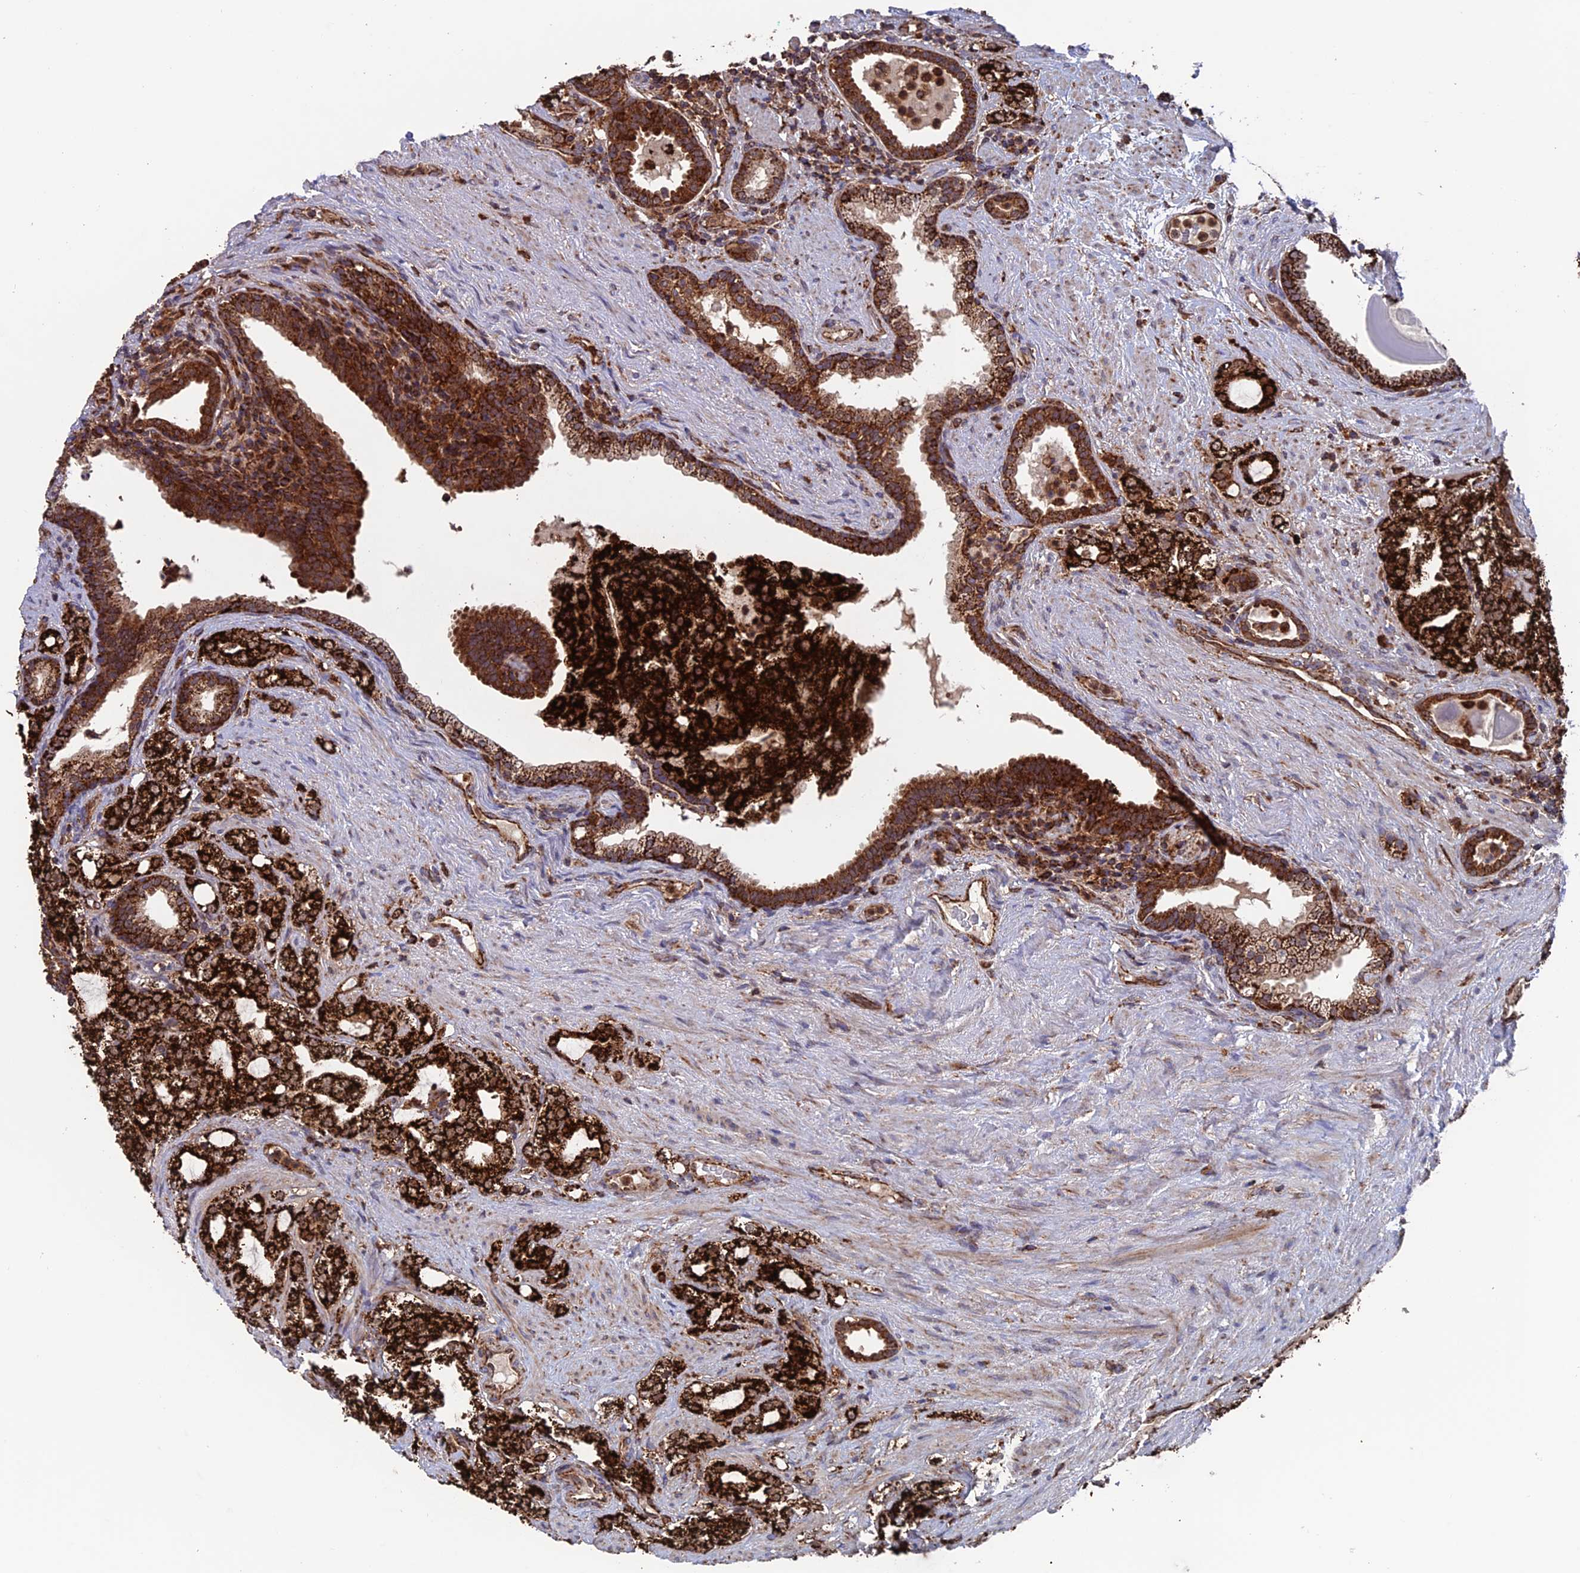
{"staining": {"intensity": "strong", "quantity": ">75%", "location": "cytoplasmic/membranous"}, "tissue": "prostate cancer", "cell_type": "Tumor cells", "image_type": "cancer", "snomed": [{"axis": "morphology", "description": "Adenocarcinoma, High grade"}, {"axis": "topography", "description": "Prostate"}], "caption": "Adenocarcinoma (high-grade) (prostate) tissue reveals strong cytoplasmic/membranous positivity in about >75% of tumor cells The staining was performed using DAB (3,3'-diaminobenzidine), with brown indicating positive protein expression. Nuclei are stained blue with hematoxylin.", "gene": "DTYMK", "patient": {"sex": "male", "age": 64}}